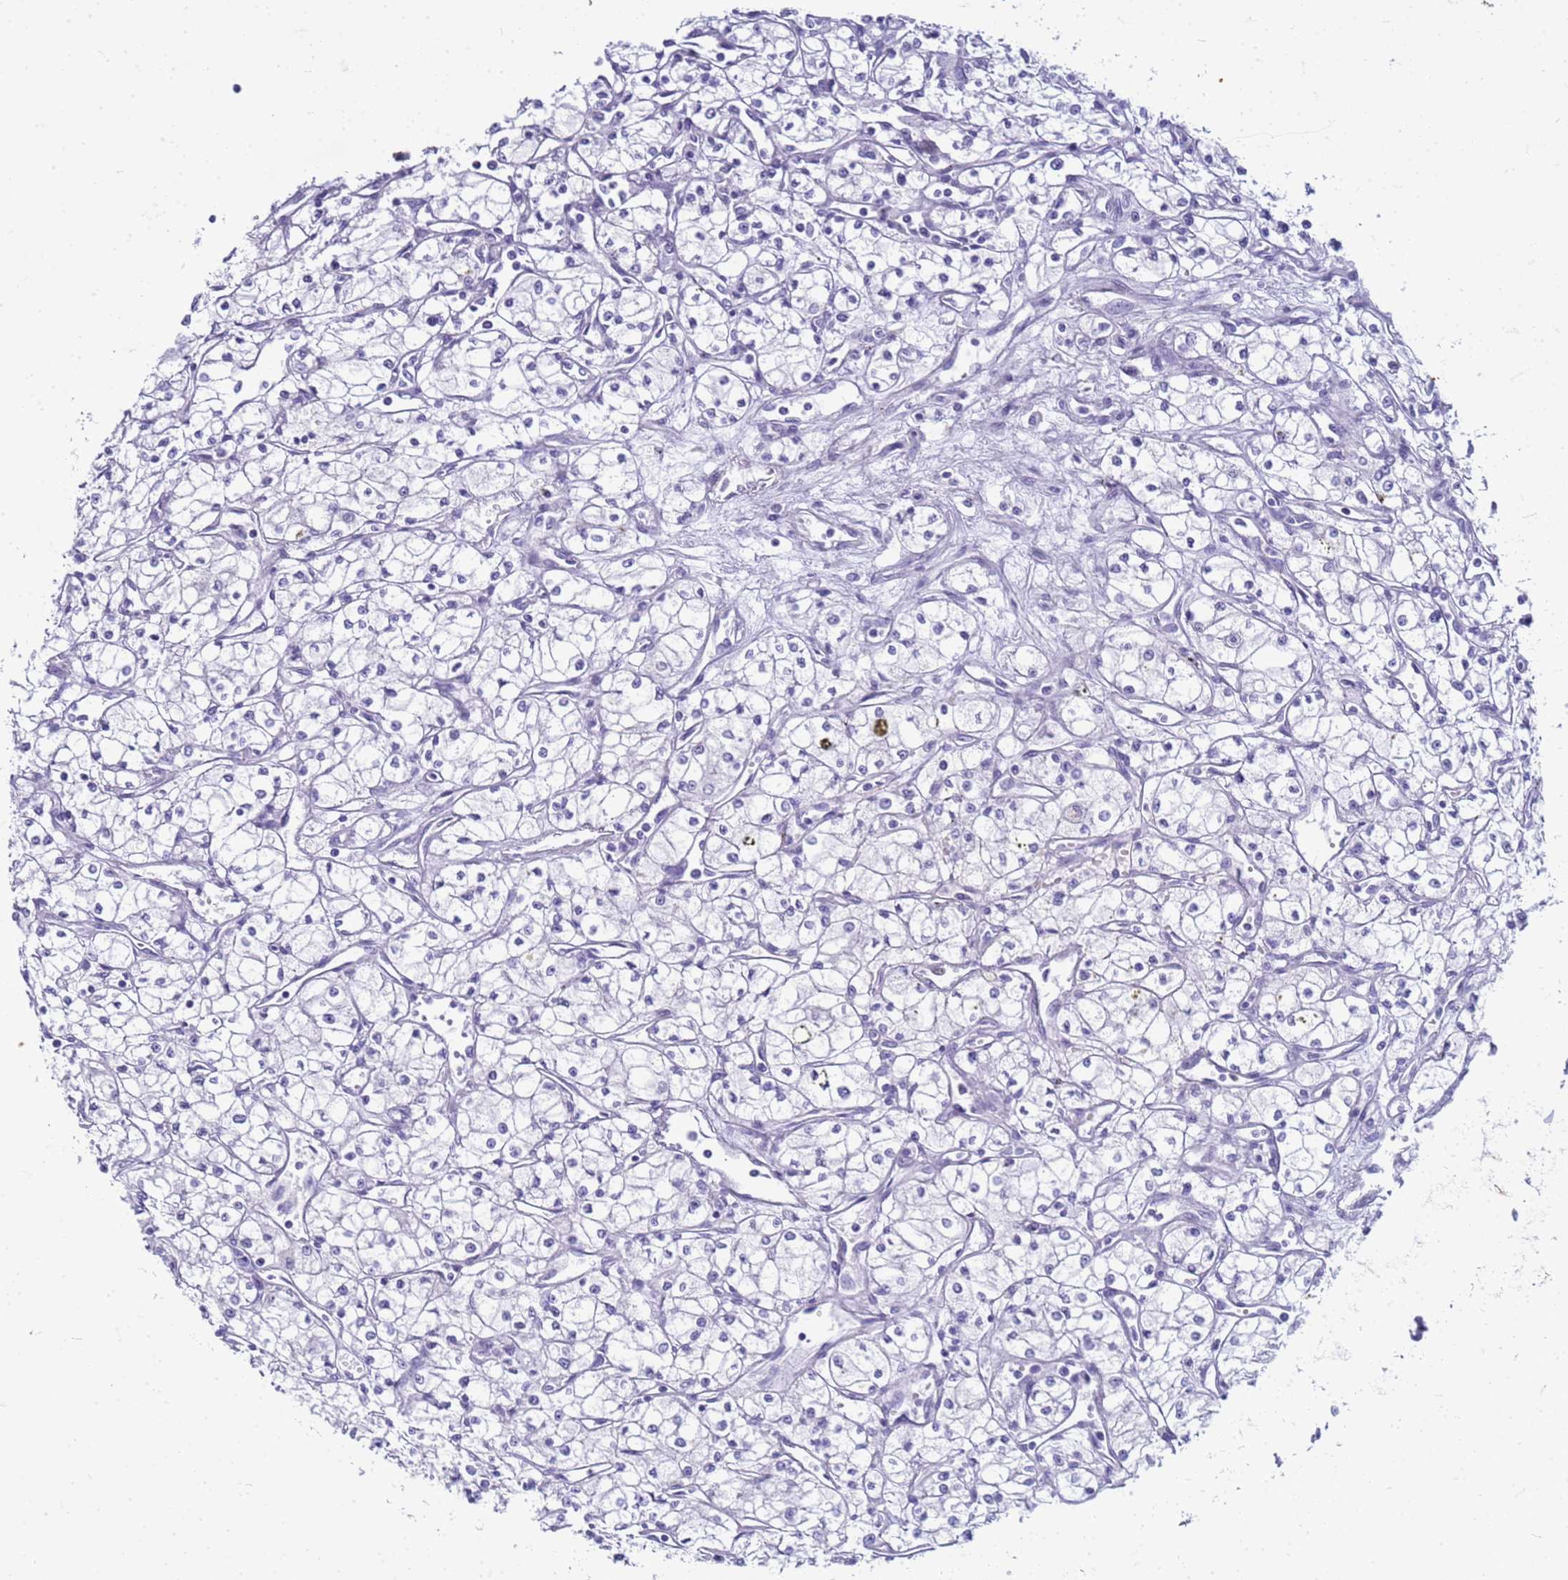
{"staining": {"intensity": "negative", "quantity": "none", "location": "none"}, "tissue": "renal cancer", "cell_type": "Tumor cells", "image_type": "cancer", "snomed": [{"axis": "morphology", "description": "Adenocarcinoma, NOS"}, {"axis": "topography", "description": "Kidney"}], "caption": "High power microscopy micrograph of an IHC photomicrograph of adenocarcinoma (renal), revealing no significant expression in tumor cells.", "gene": "CFAP100", "patient": {"sex": "male", "age": 59}}